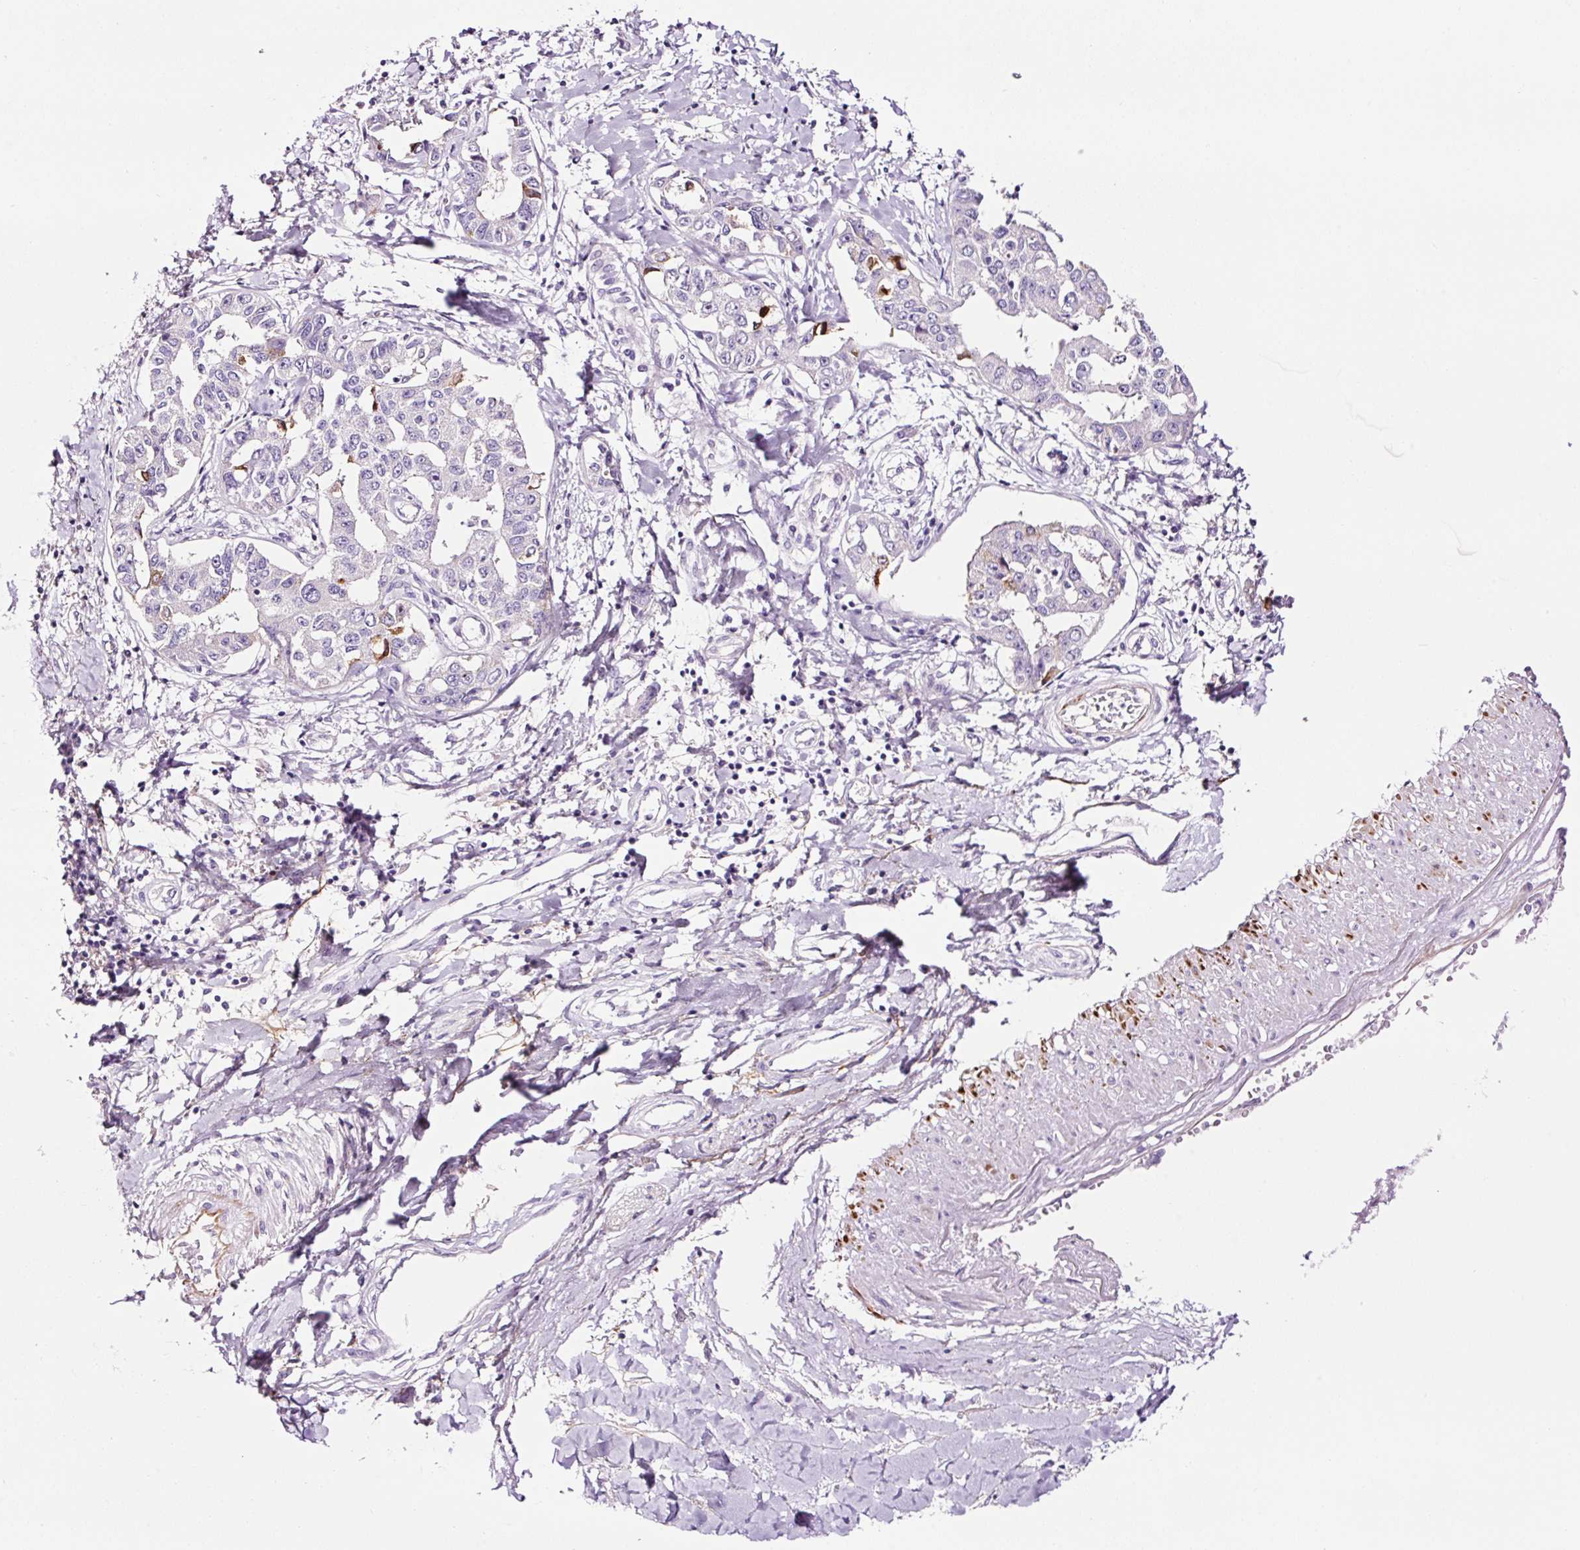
{"staining": {"intensity": "negative", "quantity": "none", "location": "none"}, "tissue": "liver cancer", "cell_type": "Tumor cells", "image_type": "cancer", "snomed": [{"axis": "morphology", "description": "Cholangiocarcinoma"}, {"axis": "topography", "description": "Liver"}], "caption": "Human liver cancer stained for a protein using IHC shows no positivity in tumor cells.", "gene": "PAM", "patient": {"sex": "male", "age": 59}}